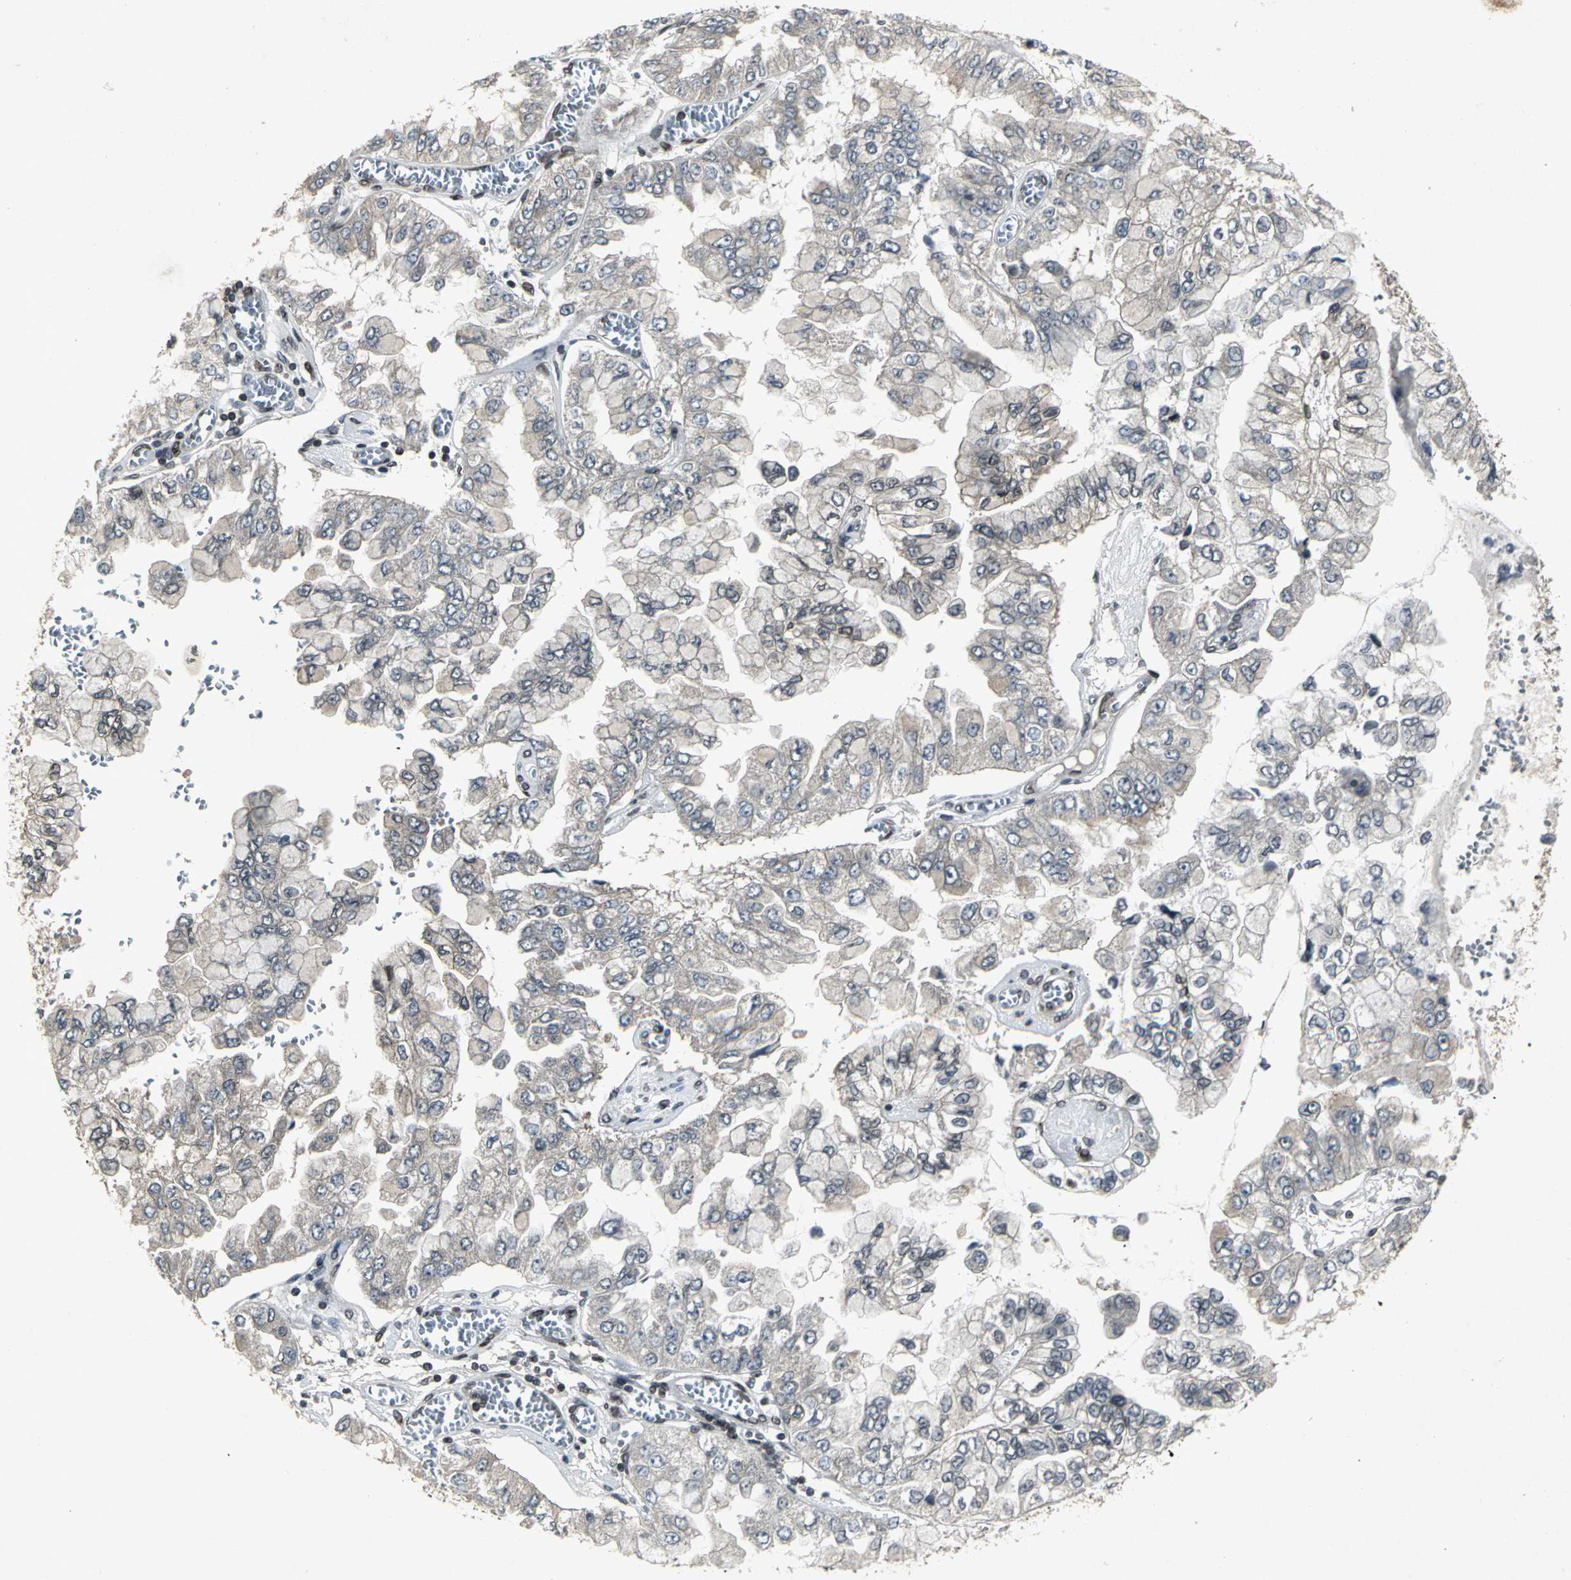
{"staining": {"intensity": "negative", "quantity": "none", "location": "none"}, "tissue": "liver cancer", "cell_type": "Tumor cells", "image_type": "cancer", "snomed": [{"axis": "morphology", "description": "Cholangiocarcinoma"}, {"axis": "topography", "description": "Liver"}], "caption": "Immunohistochemistry (IHC) micrograph of liver cholangiocarcinoma stained for a protein (brown), which reveals no positivity in tumor cells. Nuclei are stained in blue.", "gene": "SH2B3", "patient": {"sex": "female", "age": 79}}